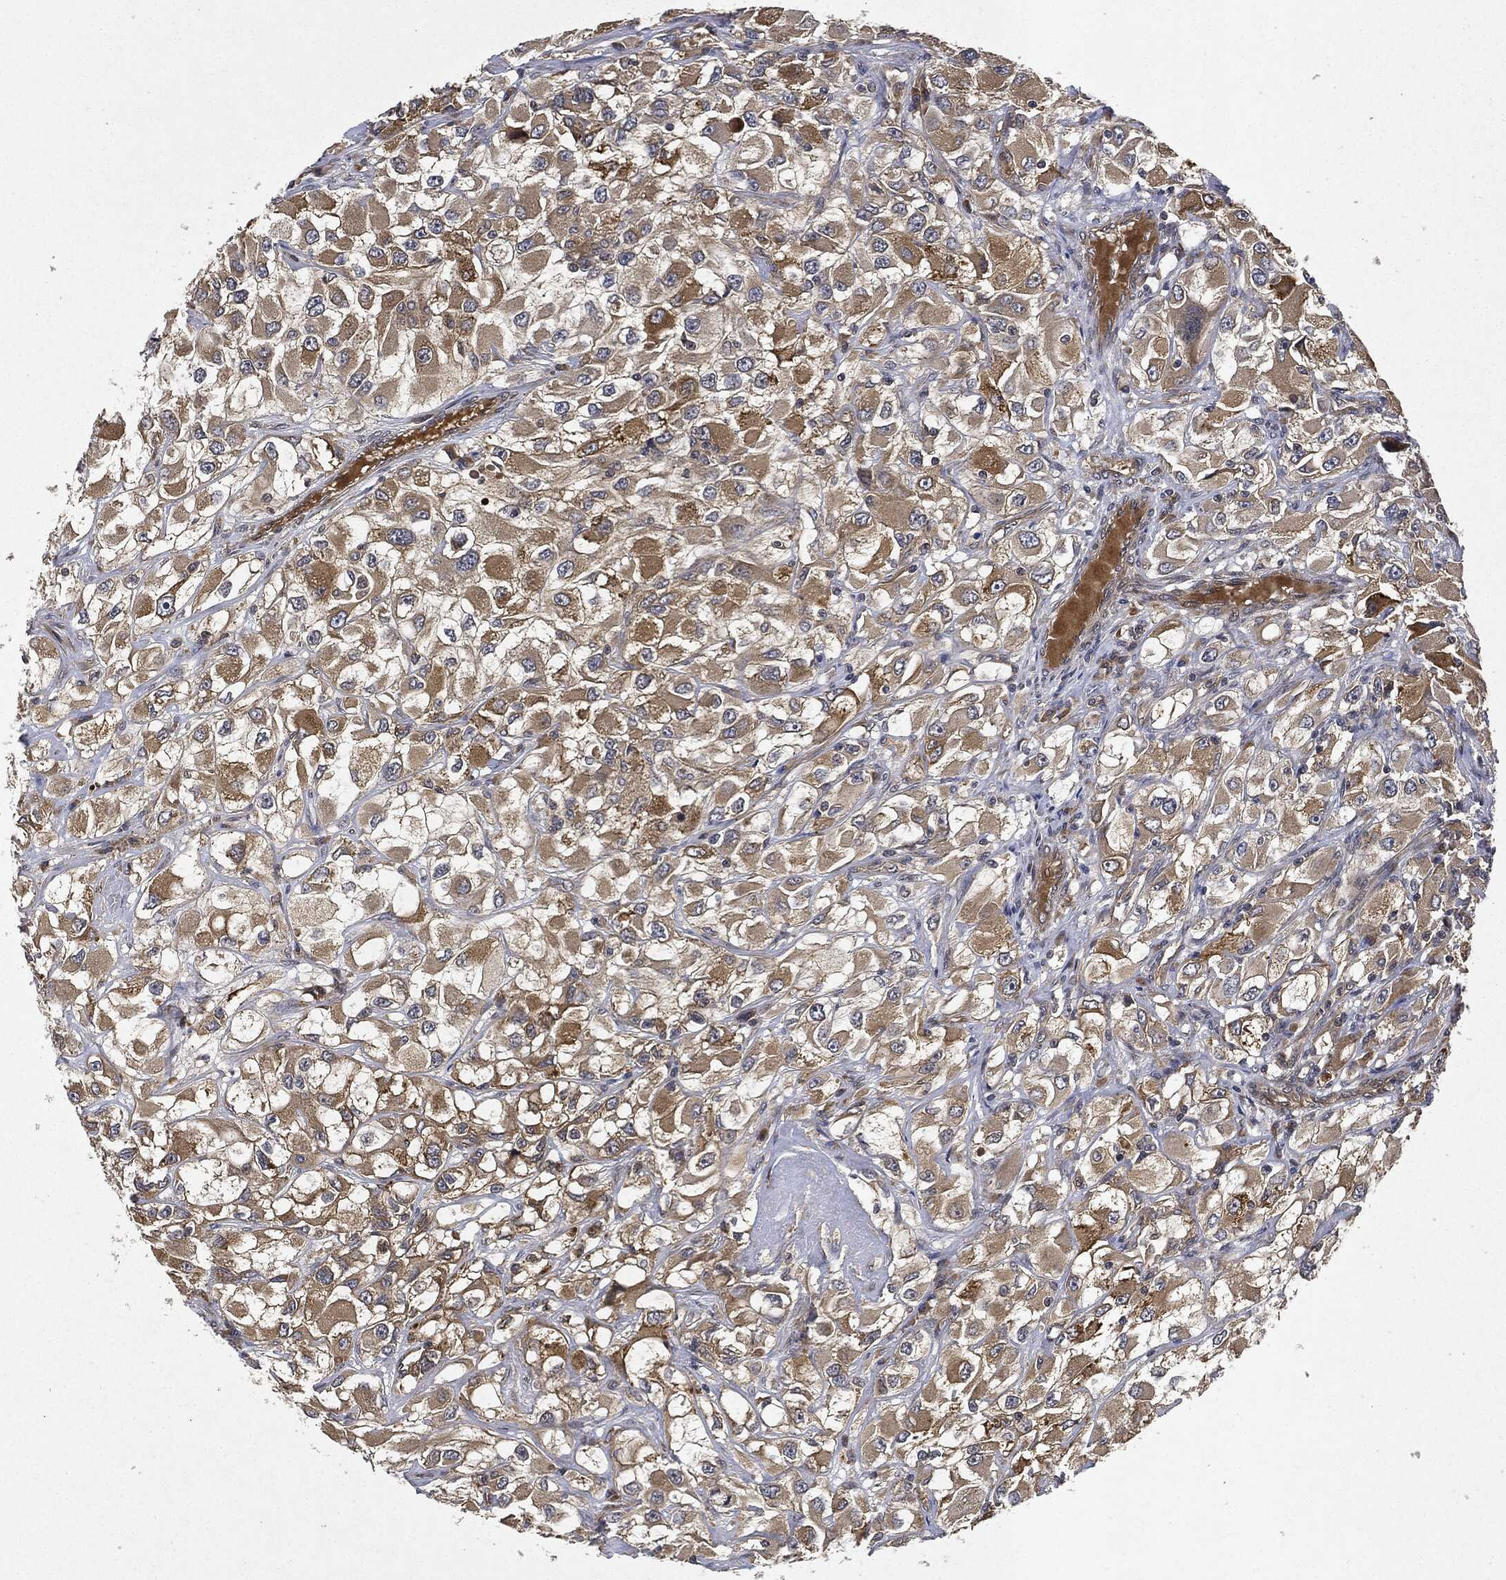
{"staining": {"intensity": "moderate", "quantity": "25%-75%", "location": "cytoplasmic/membranous"}, "tissue": "renal cancer", "cell_type": "Tumor cells", "image_type": "cancer", "snomed": [{"axis": "morphology", "description": "Adenocarcinoma, NOS"}, {"axis": "topography", "description": "Kidney"}], "caption": "IHC staining of adenocarcinoma (renal), which demonstrates medium levels of moderate cytoplasmic/membranous positivity in approximately 25%-75% of tumor cells indicating moderate cytoplasmic/membranous protein positivity. The staining was performed using DAB (brown) for protein detection and nuclei were counterstained in hematoxylin (blue).", "gene": "MLST8", "patient": {"sex": "female", "age": 52}}